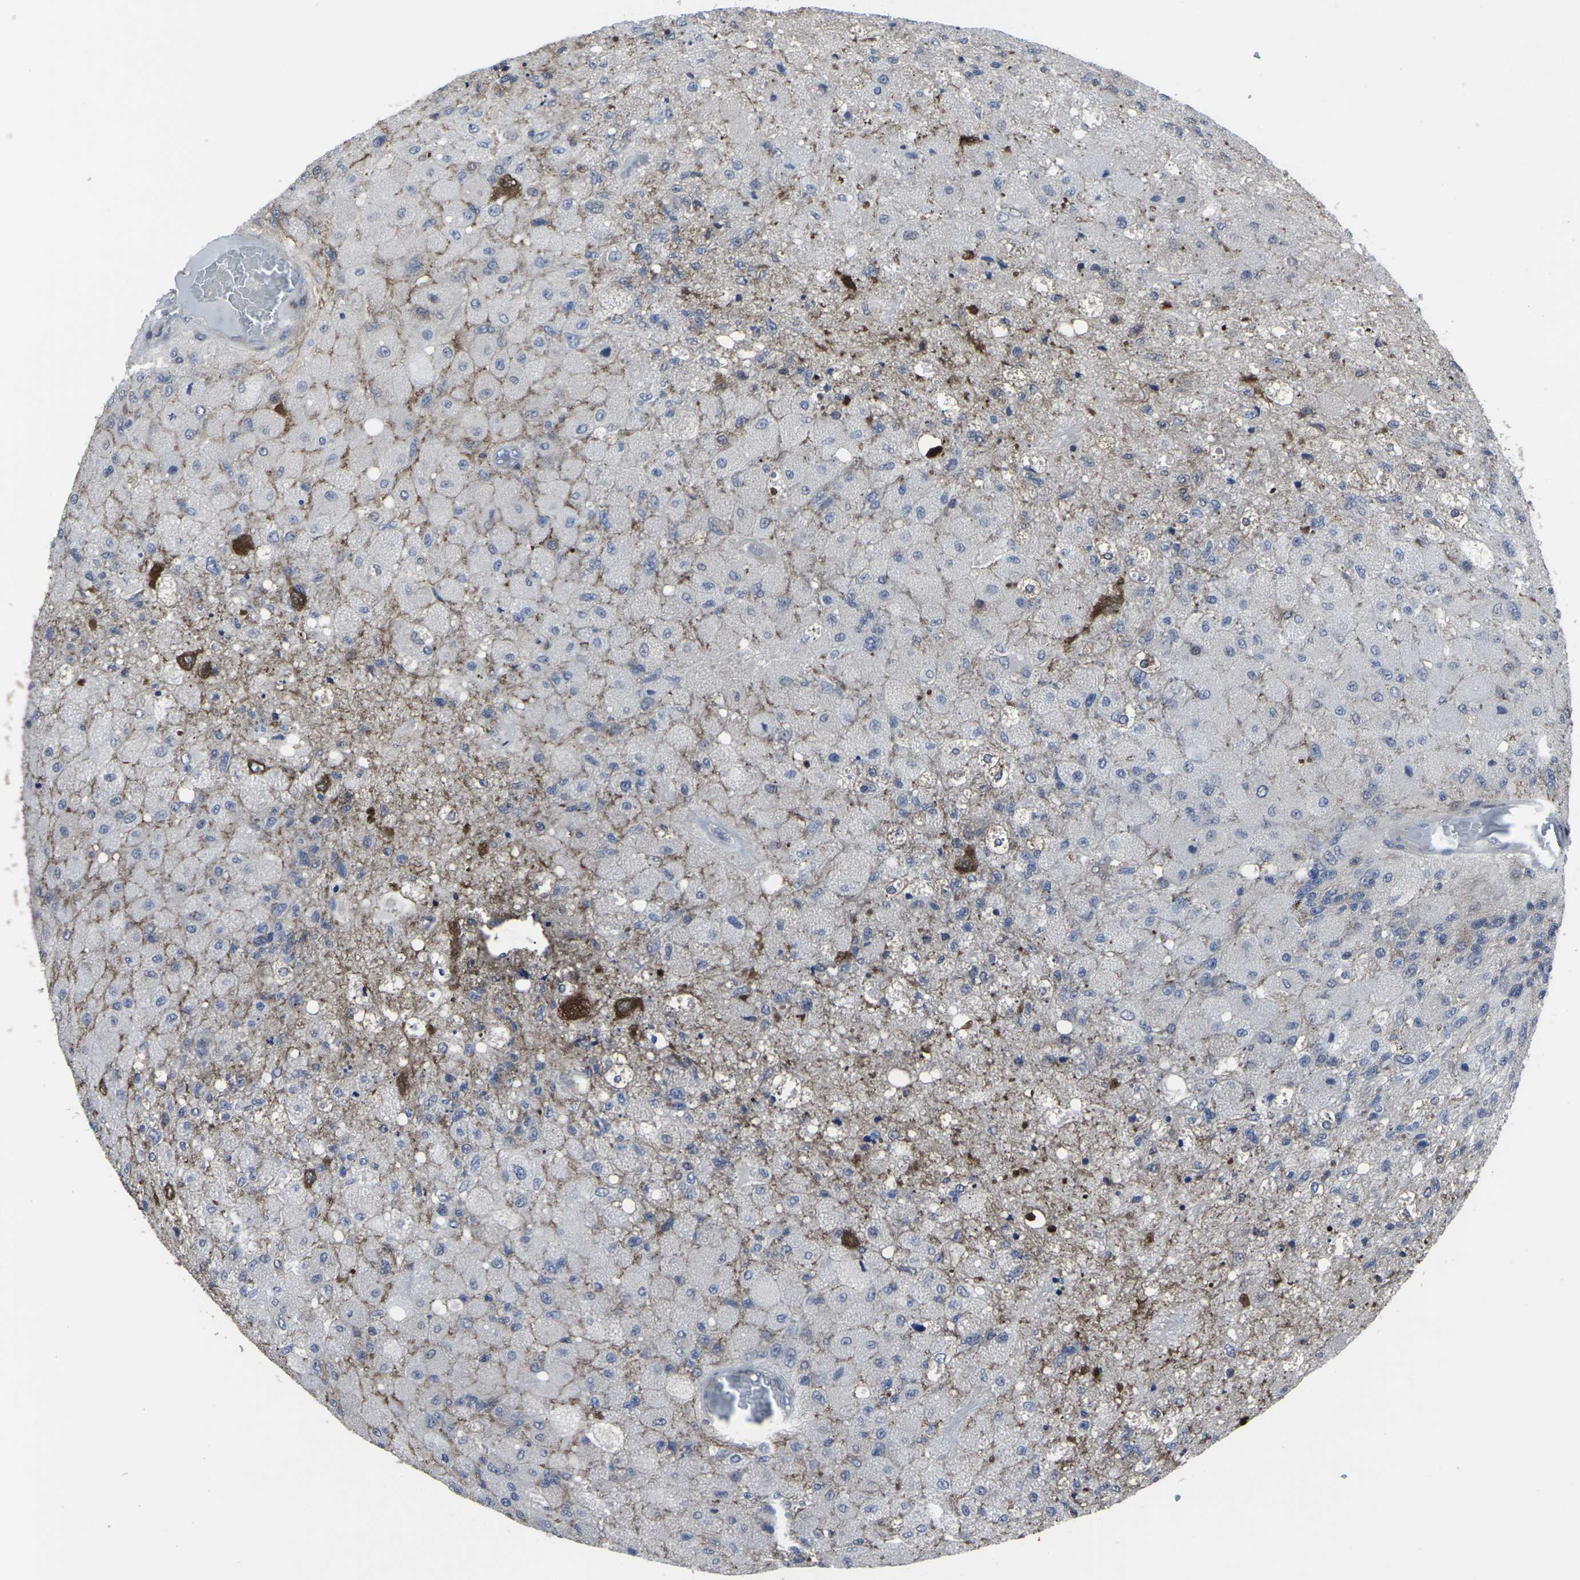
{"staining": {"intensity": "moderate", "quantity": "<25%", "location": "cytoplasmic/membranous"}, "tissue": "glioma", "cell_type": "Tumor cells", "image_type": "cancer", "snomed": [{"axis": "morphology", "description": "Normal tissue, NOS"}, {"axis": "morphology", "description": "Glioma, malignant, High grade"}, {"axis": "topography", "description": "Cerebral cortex"}], "caption": "Immunohistochemistry (IHC) staining of malignant glioma (high-grade), which shows low levels of moderate cytoplasmic/membranous expression in about <25% of tumor cells indicating moderate cytoplasmic/membranous protein expression. The staining was performed using DAB (brown) for protein detection and nuclei were counterstained in hematoxylin (blue).", "gene": "HPRT1", "patient": {"sex": "male", "age": 77}}